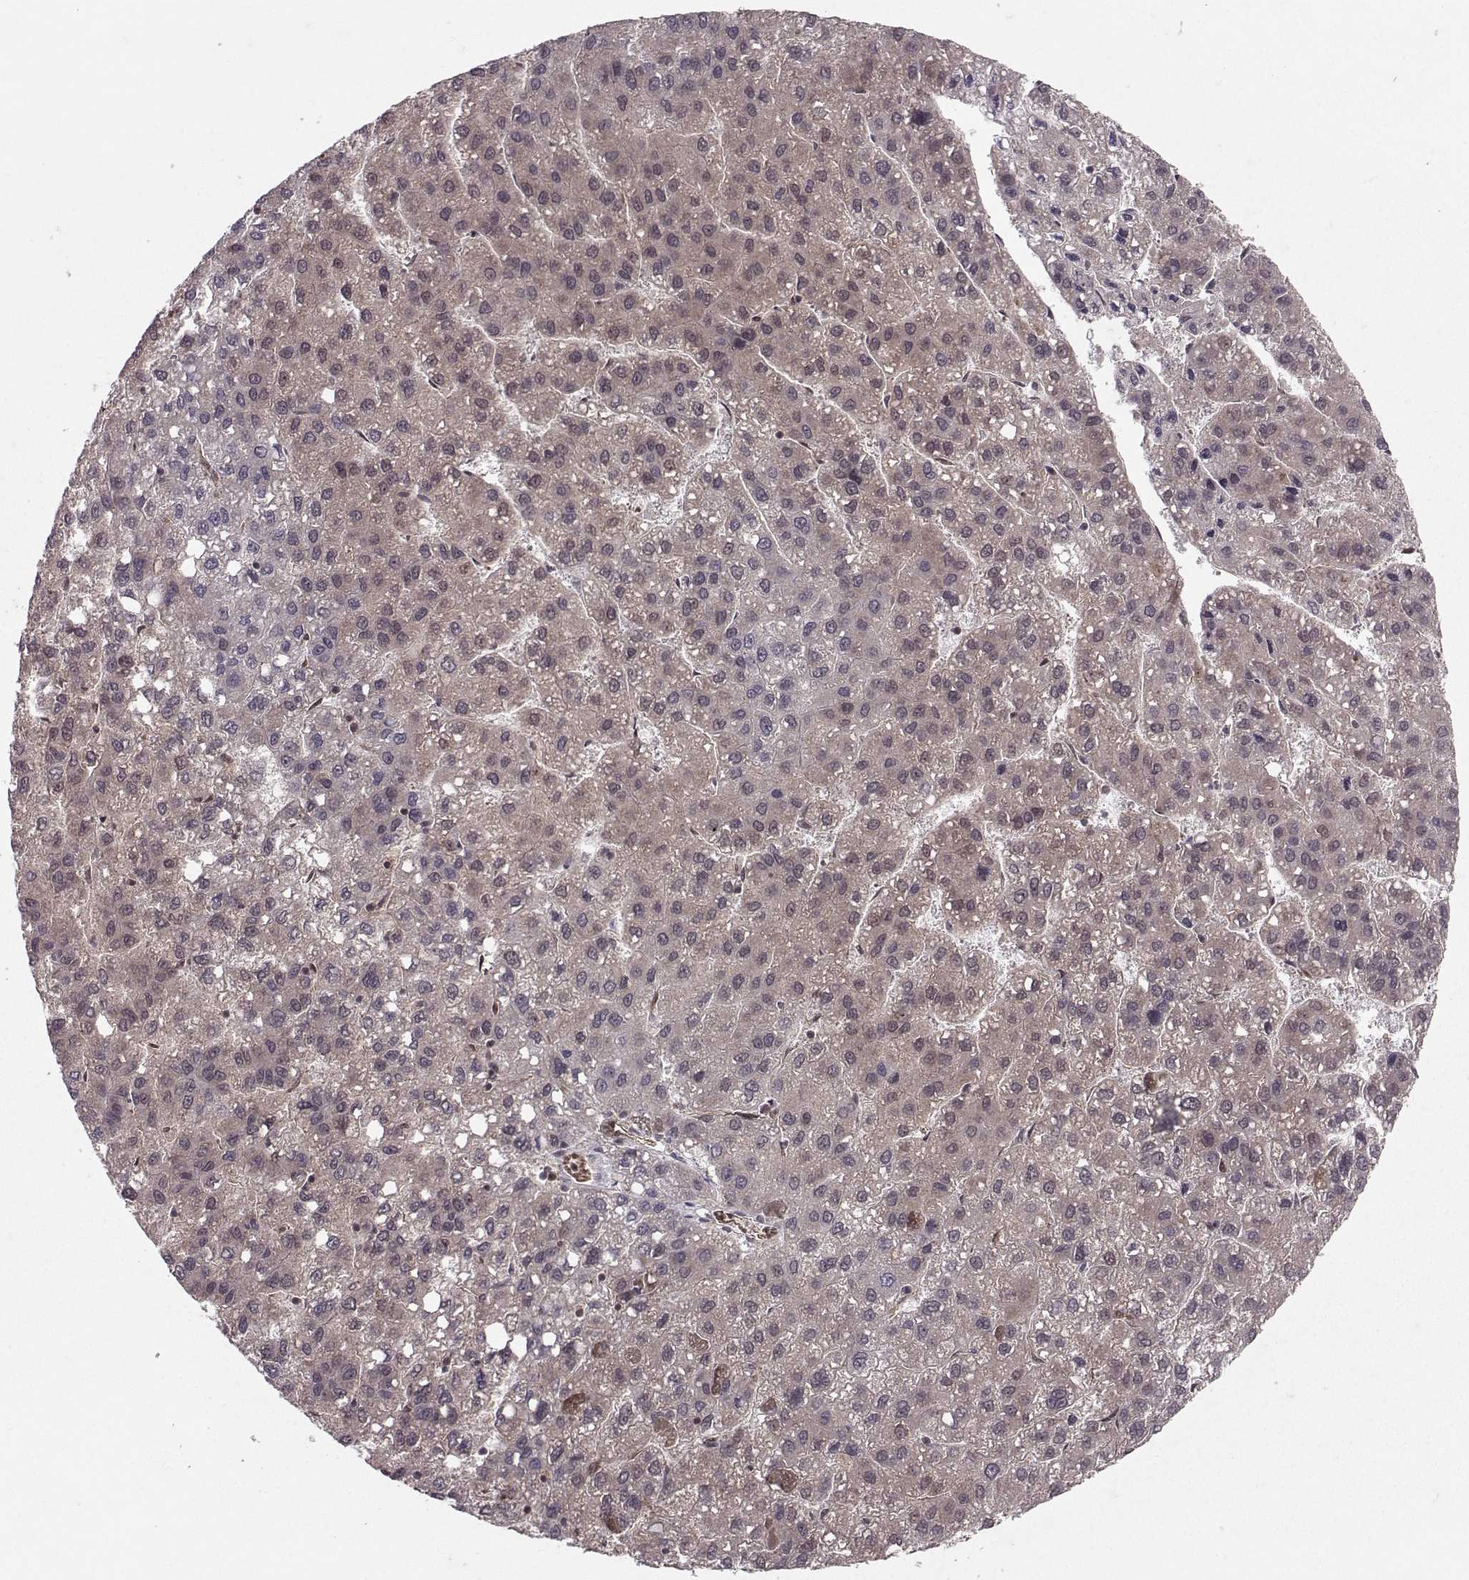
{"staining": {"intensity": "weak", "quantity": "25%-75%", "location": "cytoplasmic/membranous"}, "tissue": "liver cancer", "cell_type": "Tumor cells", "image_type": "cancer", "snomed": [{"axis": "morphology", "description": "Carcinoma, Hepatocellular, NOS"}, {"axis": "topography", "description": "Liver"}], "caption": "Immunohistochemical staining of human hepatocellular carcinoma (liver) reveals low levels of weak cytoplasmic/membranous protein positivity in about 25%-75% of tumor cells.", "gene": "PPP2R2A", "patient": {"sex": "female", "age": 82}}